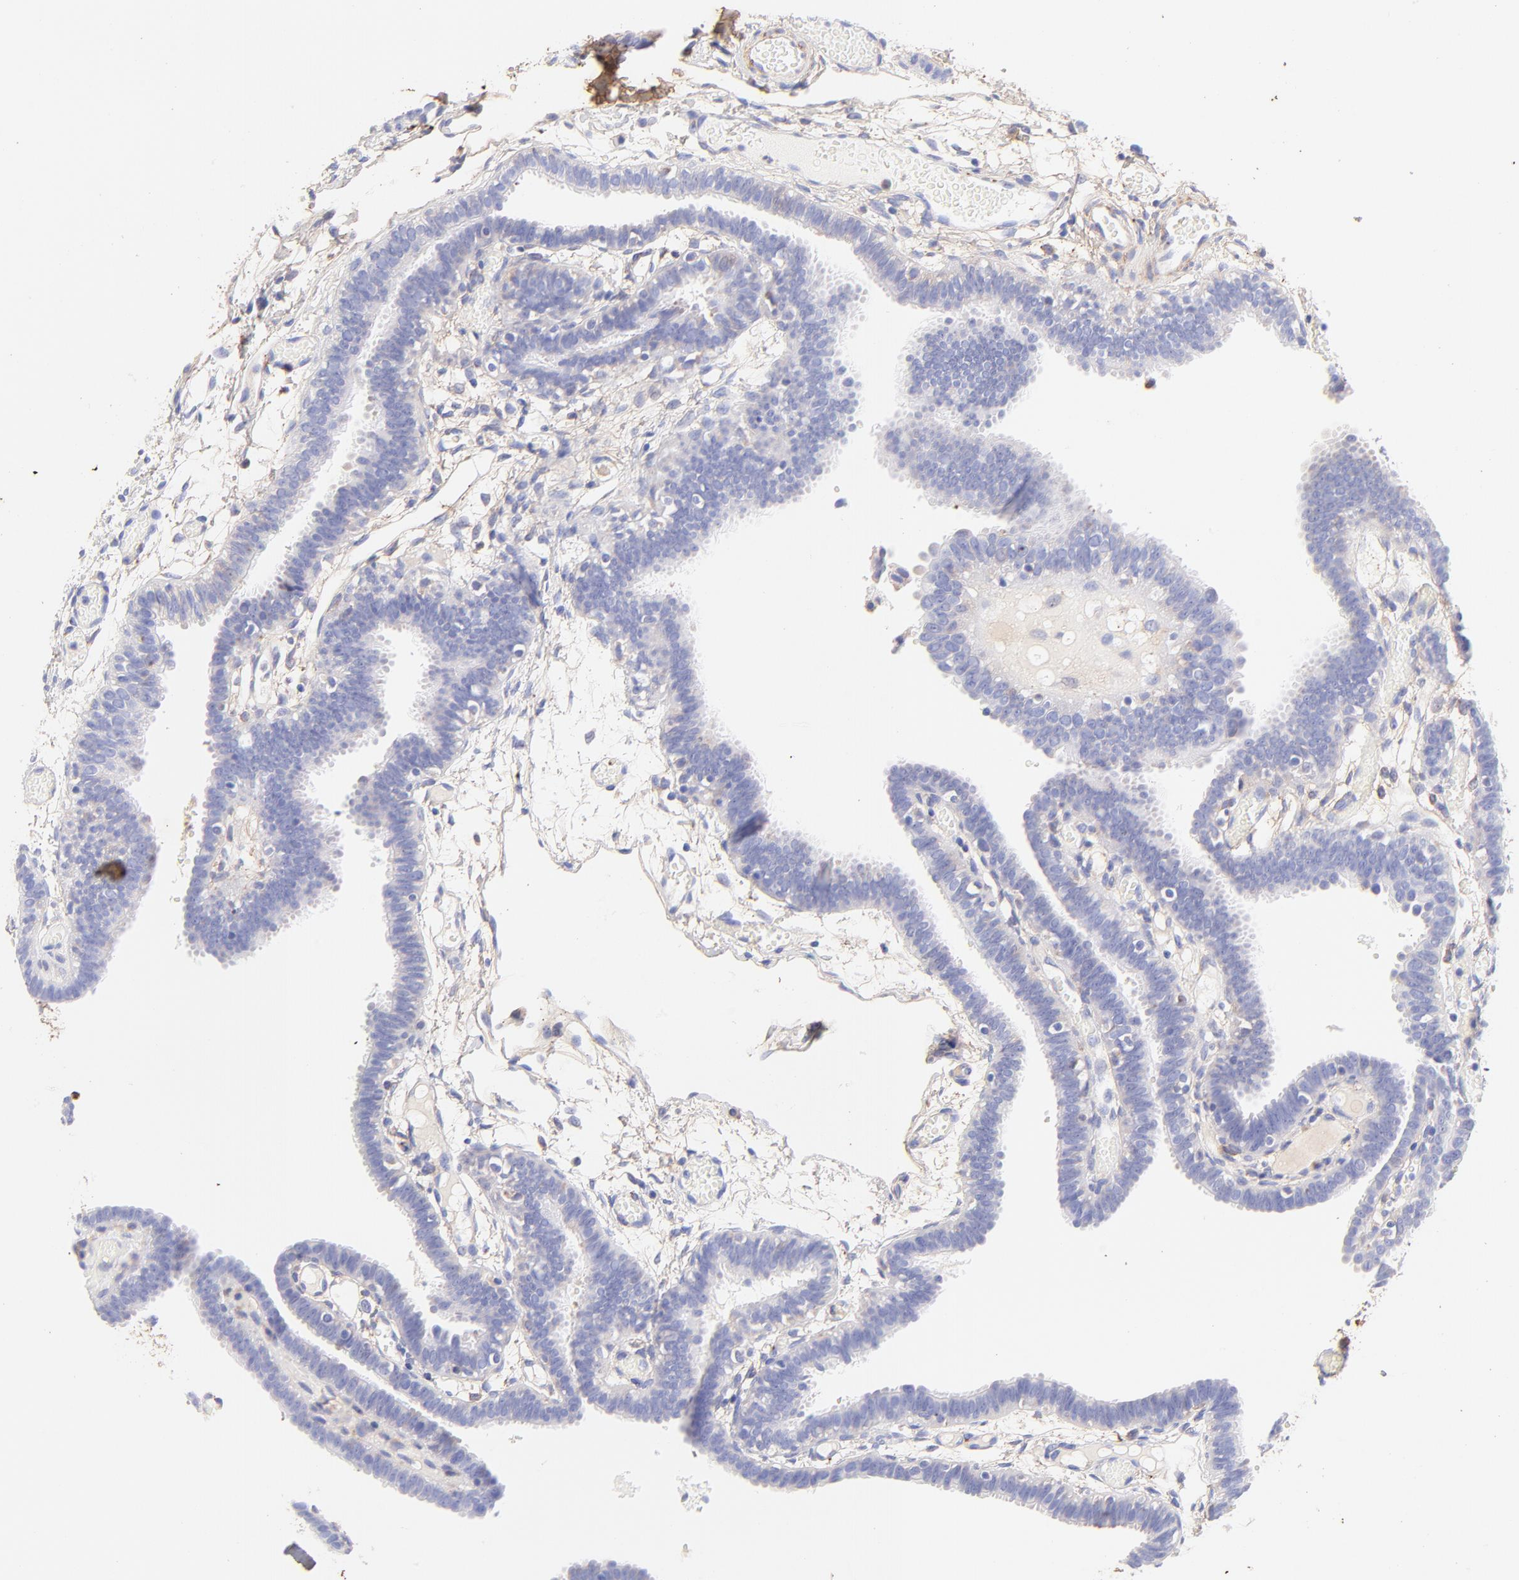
{"staining": {"intensity": "negative", "quantity": "none", "location": "none"}, "tissue": "fallopian tube", "cell_type": "Glandular cells", "image_type": "normal", "snomed": [{"axis": "morphology", "description": "Normal tissue, NOS"}, {"axis": "topography", "description": "Fallopian tube"}], "caption": "Glandular cells are negative for brown protein staining in unremarkable fallopian tube. (Brightfield microscopy of DAB (3,3'-diaminobenzidine) immunohistochemistry at high magnification).", "gene": "BGN", "patient": {"sex": "female", "age": 29}}